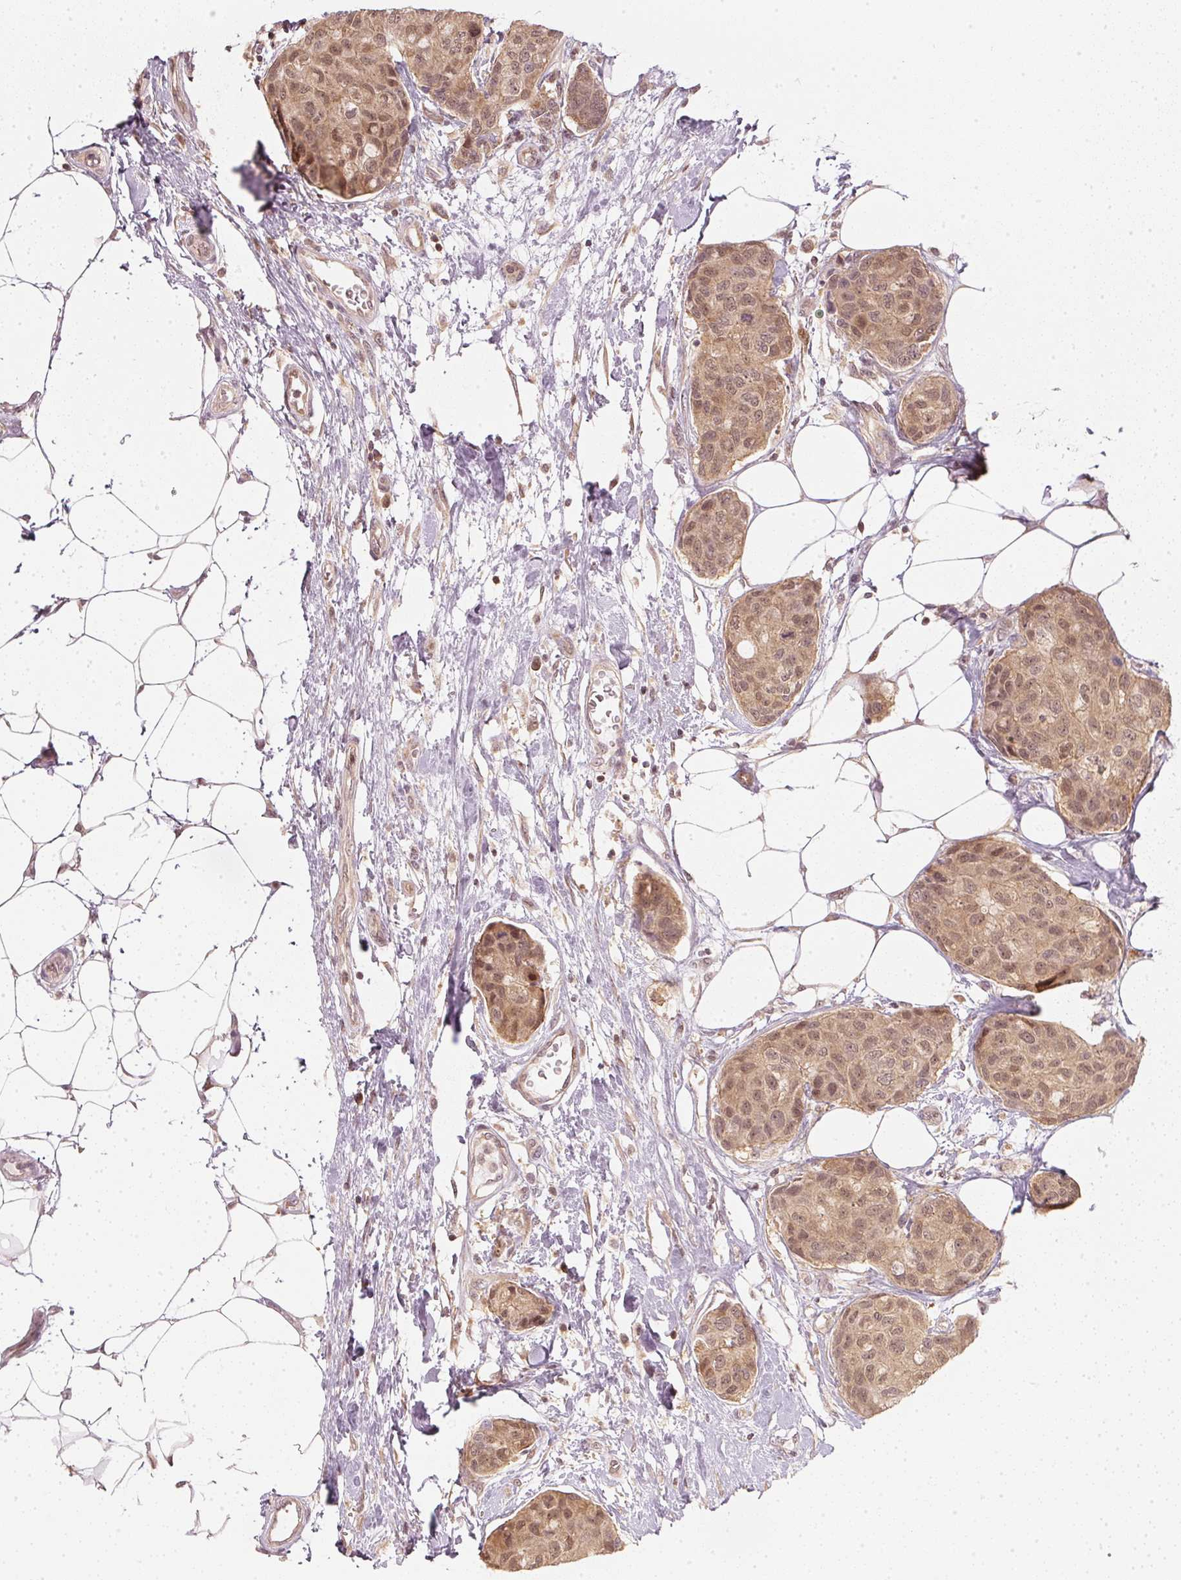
{"staining": {"intensity": "moderate", "quantity": ">75%", "location": "cytoplasmic/membranous,nuclear"}, "tissue": "breast cancer", "cell_type": "Tumor cells", "image_type": "cancer", "snomed": [{"axis": "morphology", "description": "Duct carcinoma"}, {"axis": "topography", "description": "Breast"}], "caption": "Immunohistochemistry (IHC) staining of infiltrating ductal carcinoma (breast), which displays medium levels of moderate cytoplasmic/membranous and nuclear positivity in about >75% of tumor cells indicating moderate cytoplasmic/membranous and nuclear protein staining. The staining was performed using DAB (3,3'-diaminobenzidine) (brown) for protein detection and nuclei were counterstained in hematoxylin (blue).", "gene": "UBE2L3", "patient": {"sex": "female", "age": 80}}